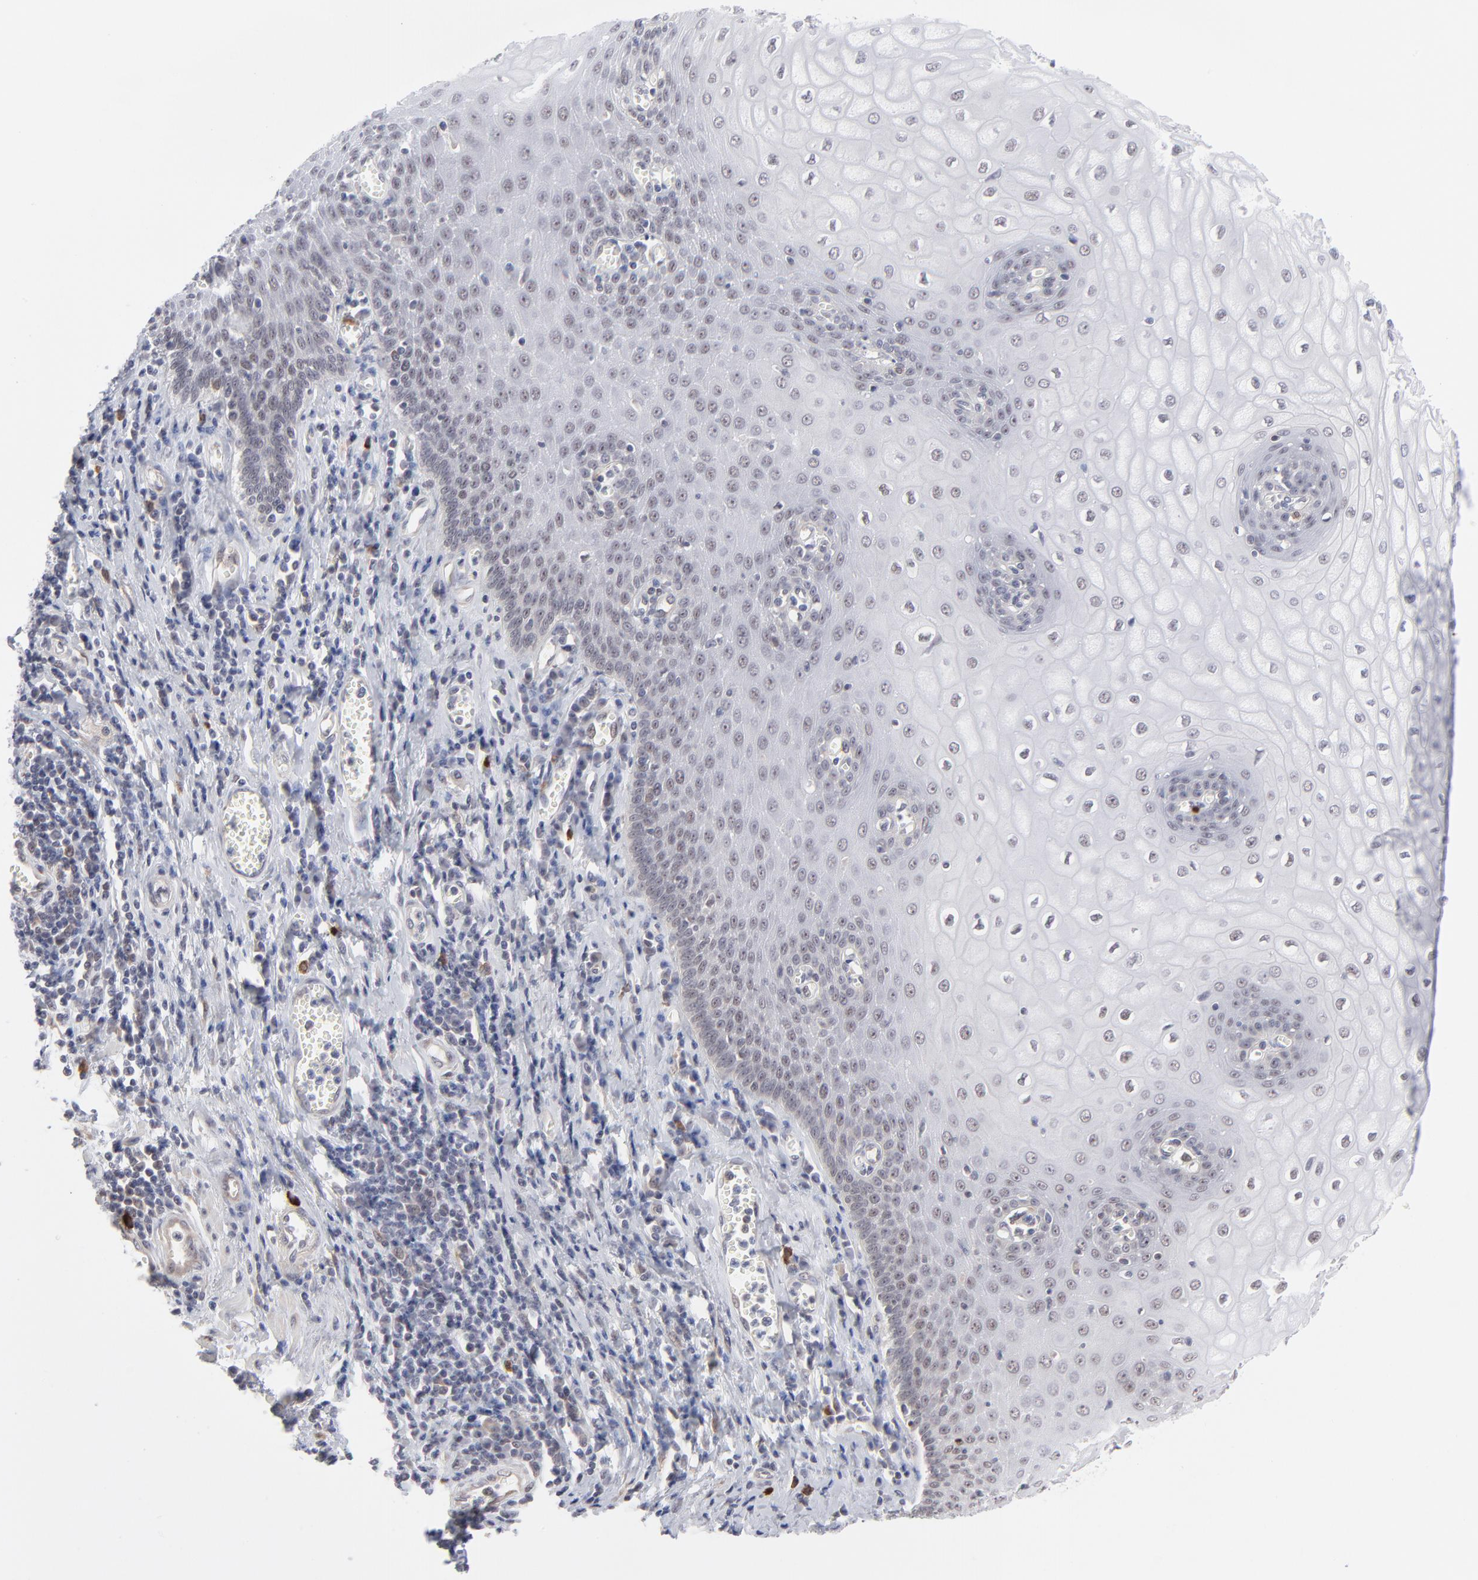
{"staining": {"intensity": "moderate", "quantity": "<25%", "location": "nuclear"}, "tissue": "esophagus", "cell_type": "Squamous epithelial cells", "image_type": "normal", "snomed": [{"axis": "morphology", "description": "Normal tissue, NOS"}, {"axis": "morphology", "description": "Squamous cell carcinoma, NOS"}, {"axis": "topography", "description": "Esophagus"}], "caption": "IHC (DAB) staining of benign human esophagus exhibits moderate nuclear protein staining in approximately <25% of squamous epithelial cells.", "gene": "NBN", "patient": {"sex": "male", "age": 65}}